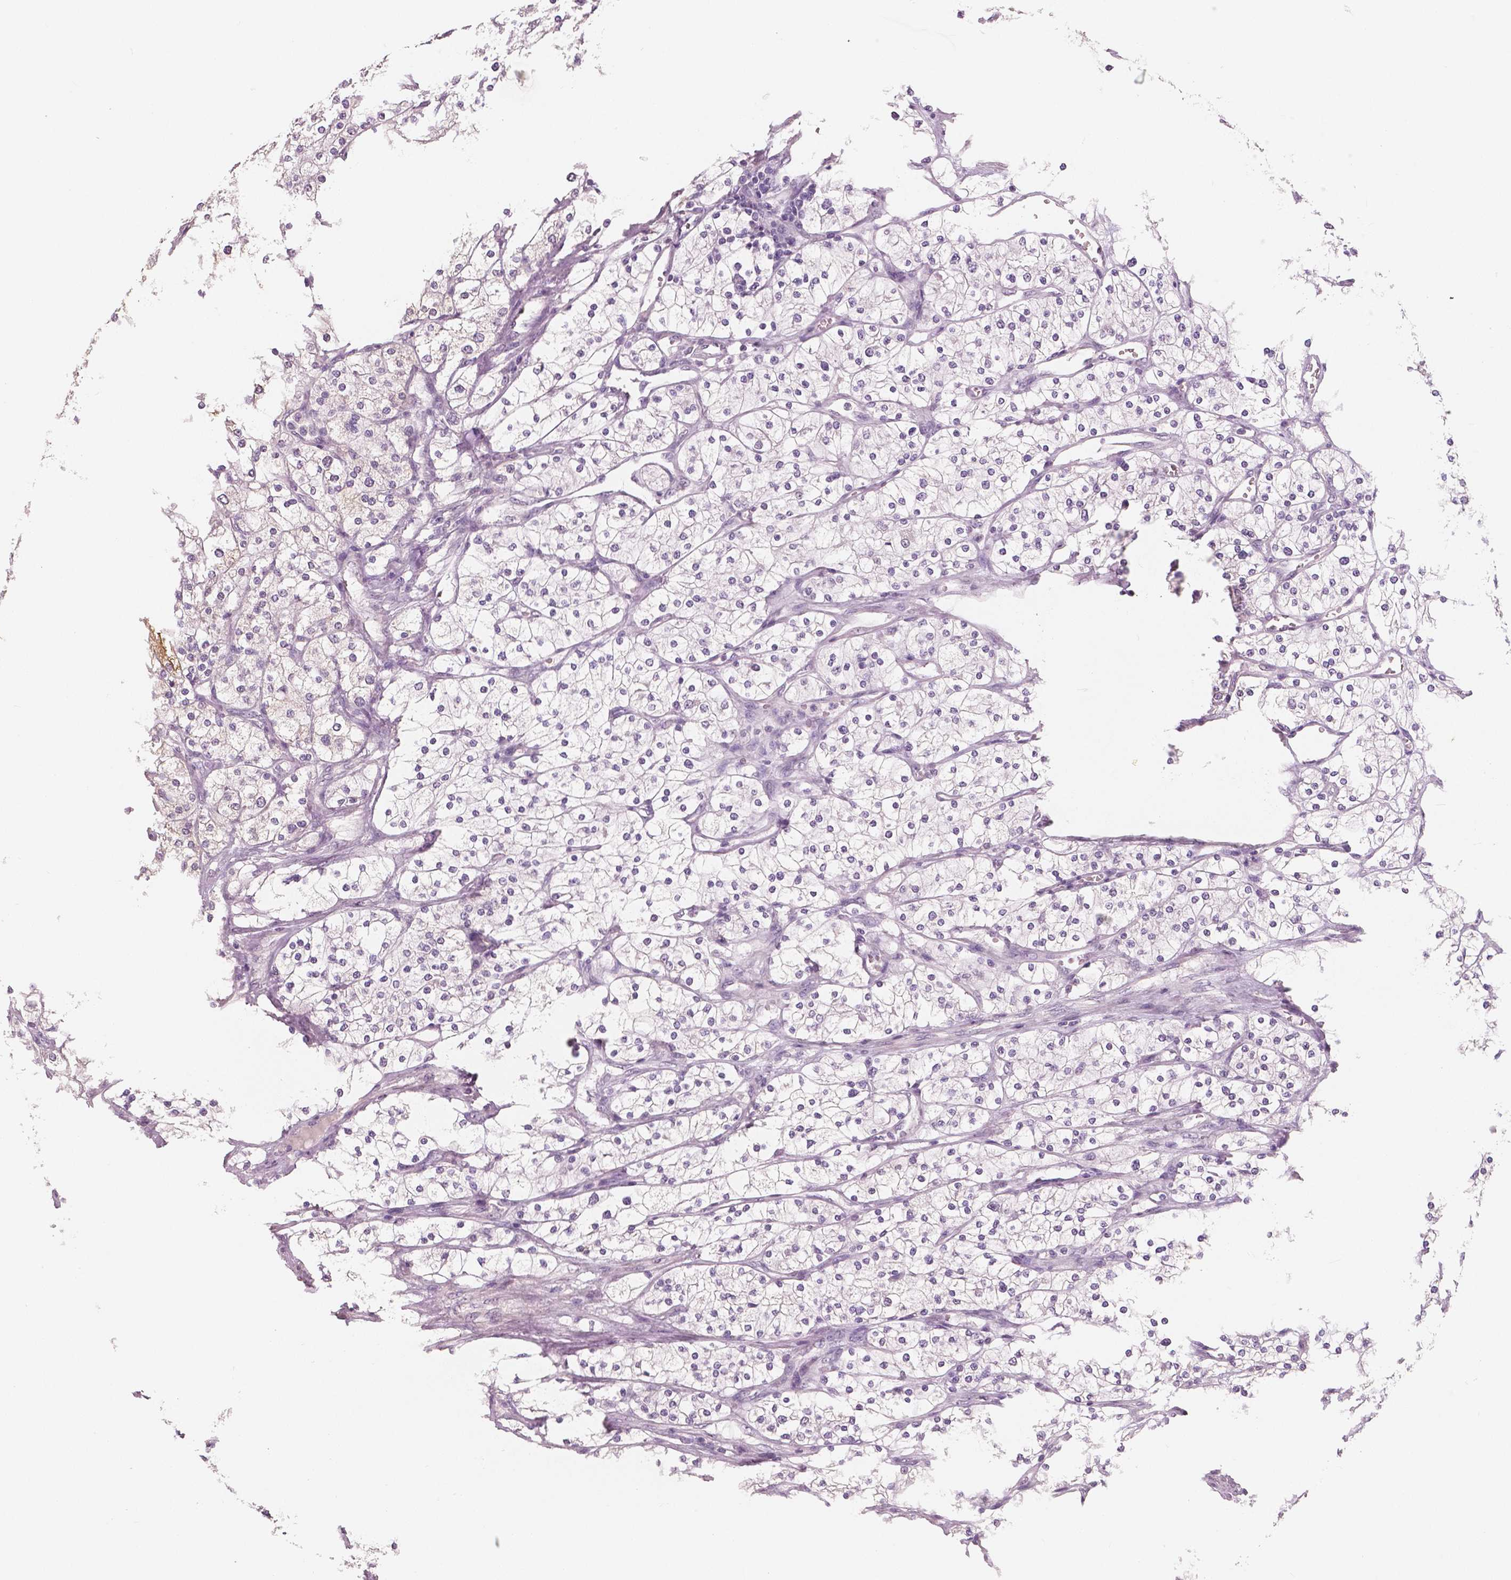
{"staining": {"intensity": "negative", "quantity": "none", "location": "none"}, "tissue": "renal cancer", "cell_type": "Tumor cells", "image_type": "cancer", "snomed": [{"axis": "morphology", "description": "Adenocarcinoma, NOS"}, {"axis": "topography", "description": "Kidney"}], "caption": "An image of human renal cancer (adenocarcinoma) is negative for staining in tumor cells. The staining was performed using DAB (3,3'-diaminobenzidine) to visualize the protein expression in brown, while the nuclei were stained in blue with hematoxylin (Magnification: 20x).", "gene": "NECAB1", "patient": {"sex": "male", "age": 80}}